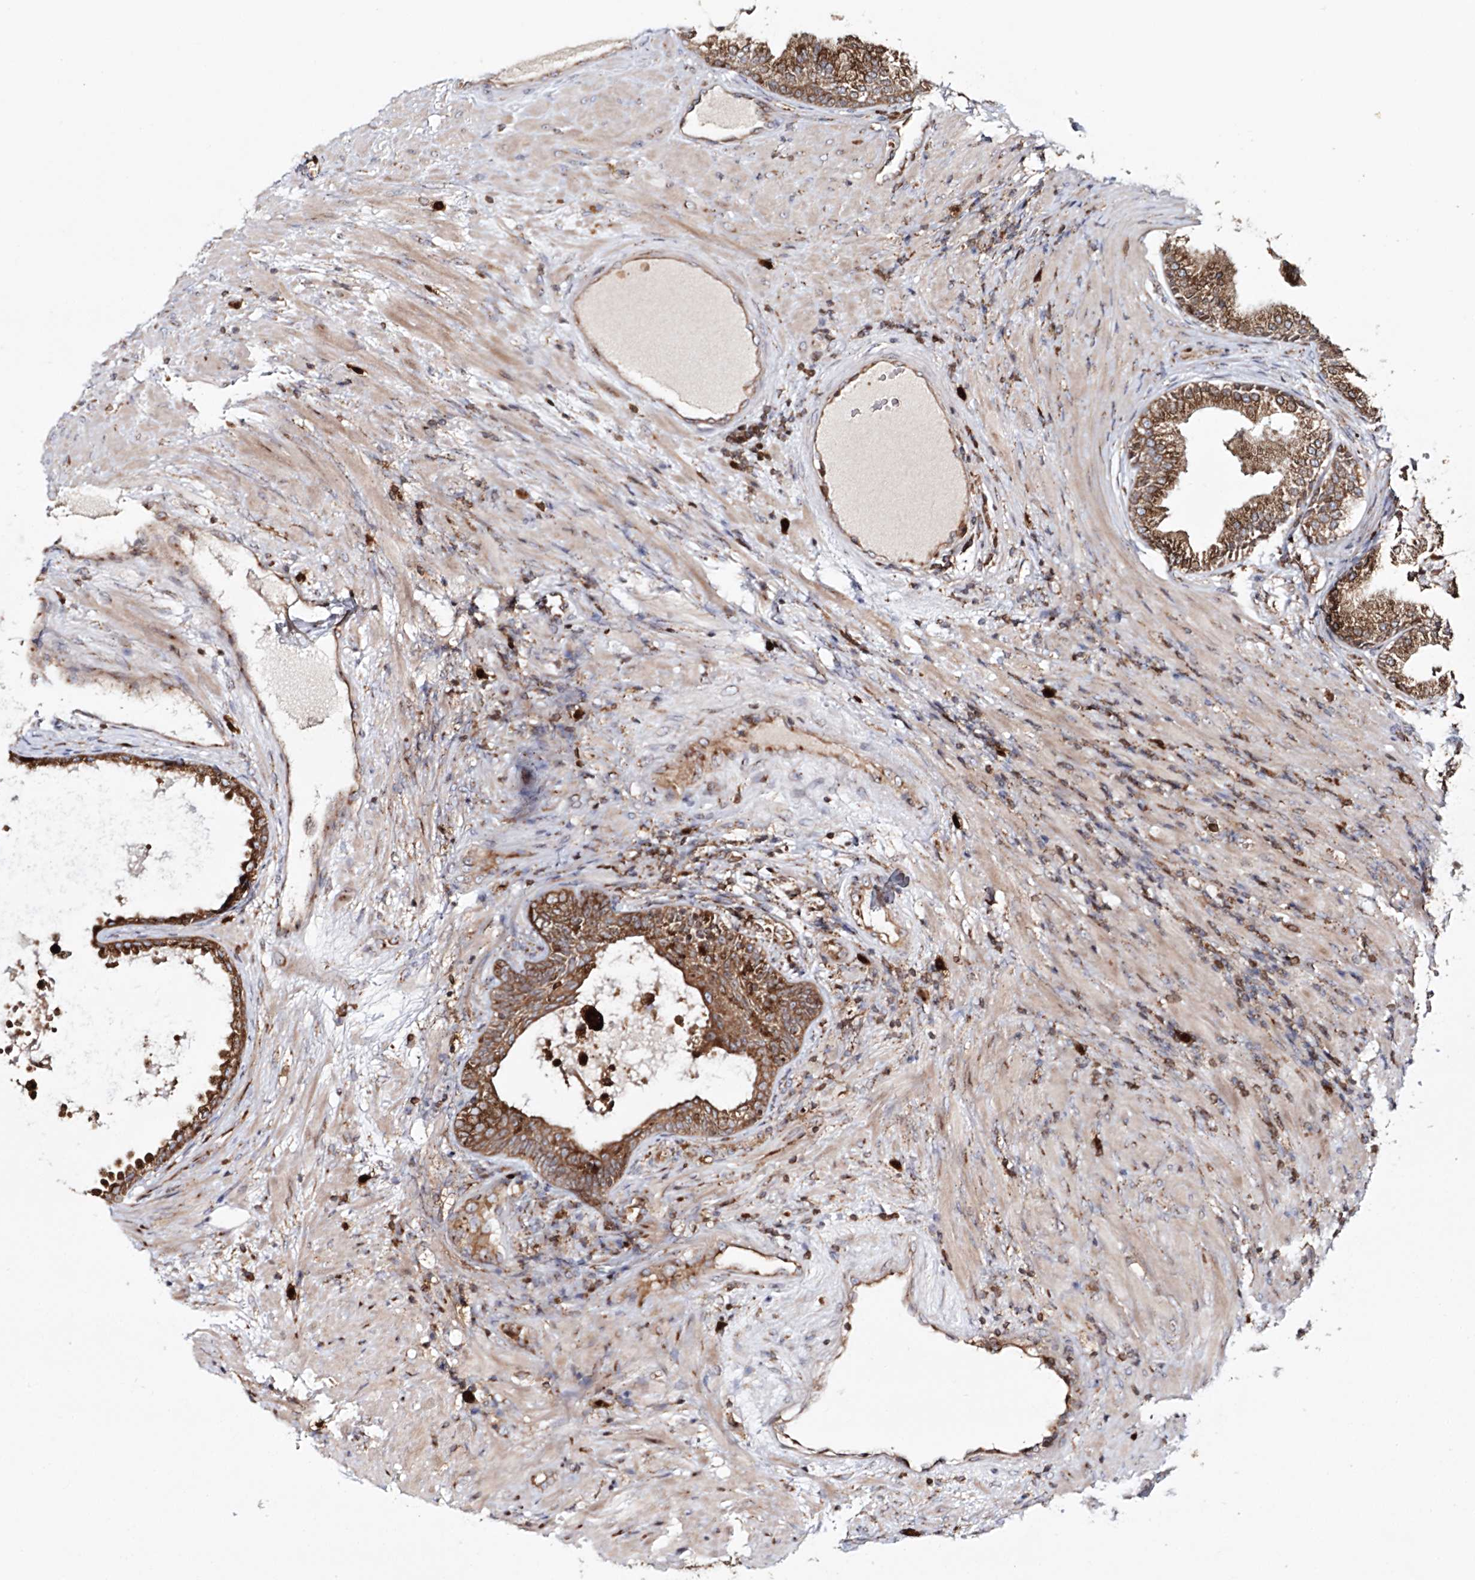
{"staining": {"intensity": "moderate", "quantity": ">75%", "location": "cytoplasmic/membranous"}, "tissue": "prostate", "cell_type": "Glandular cells", "image_type": "normal", "snomed": [{"axis": "morphology", "description": "Normal tissue, NOS"}, {"axis": "topography", "description": "Prostate"}], "caption": "The micrograph displays a brown stain indicating the presence of a protein in the cytoplasmic/membranous of glandular cells in prostate. Using DAB (3,3'-diaminobenzidine) (brown) and hematoxylin (blue) stains, captured at high magnification using brightfield microscopy.", "gene": "ARCN1", "patient": {"sex": "male", "age": 76}}